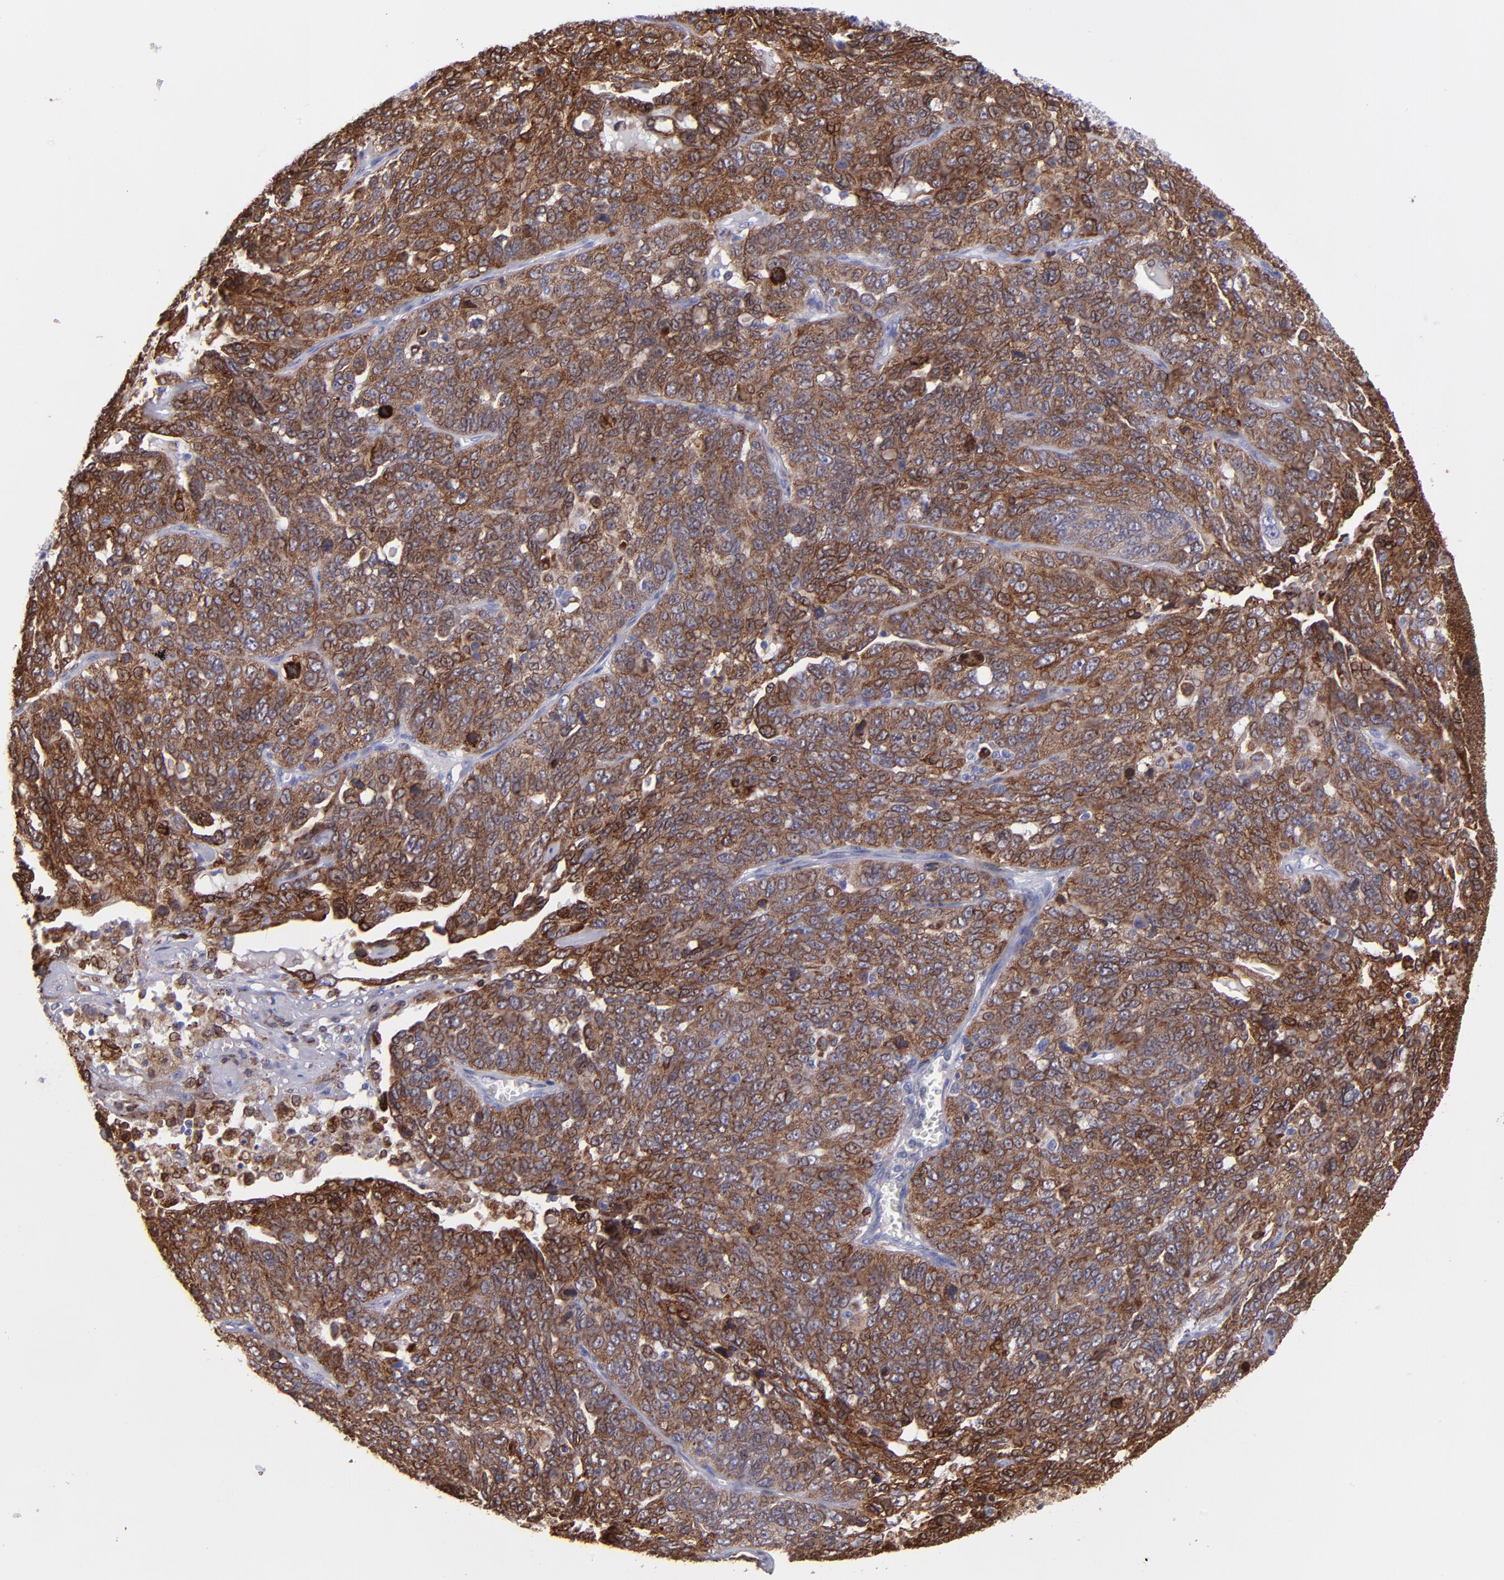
{"staining": {"intensity": "strong", "quantity": ">75%", "location": "cytoplasmic/membranous"}, "tissue": "ovarian cancer", "cell_type": "Tumor cells", "image_type": "cancer", "snomed": [{"axis": "morphology", "description": "Cystadenocarcinoma, serous, NOS"}, {"axis": "topography", "description": "Ovary"}], "caption": "Approximately >75% of tumor cells in human ovarian cancer demonstrate strong cytoplasmic/membranous protein staining as visualized by brown immunohistochemical staining.", "gene": "PTGS1", "patient": {"sex": "female", "age": 71}}